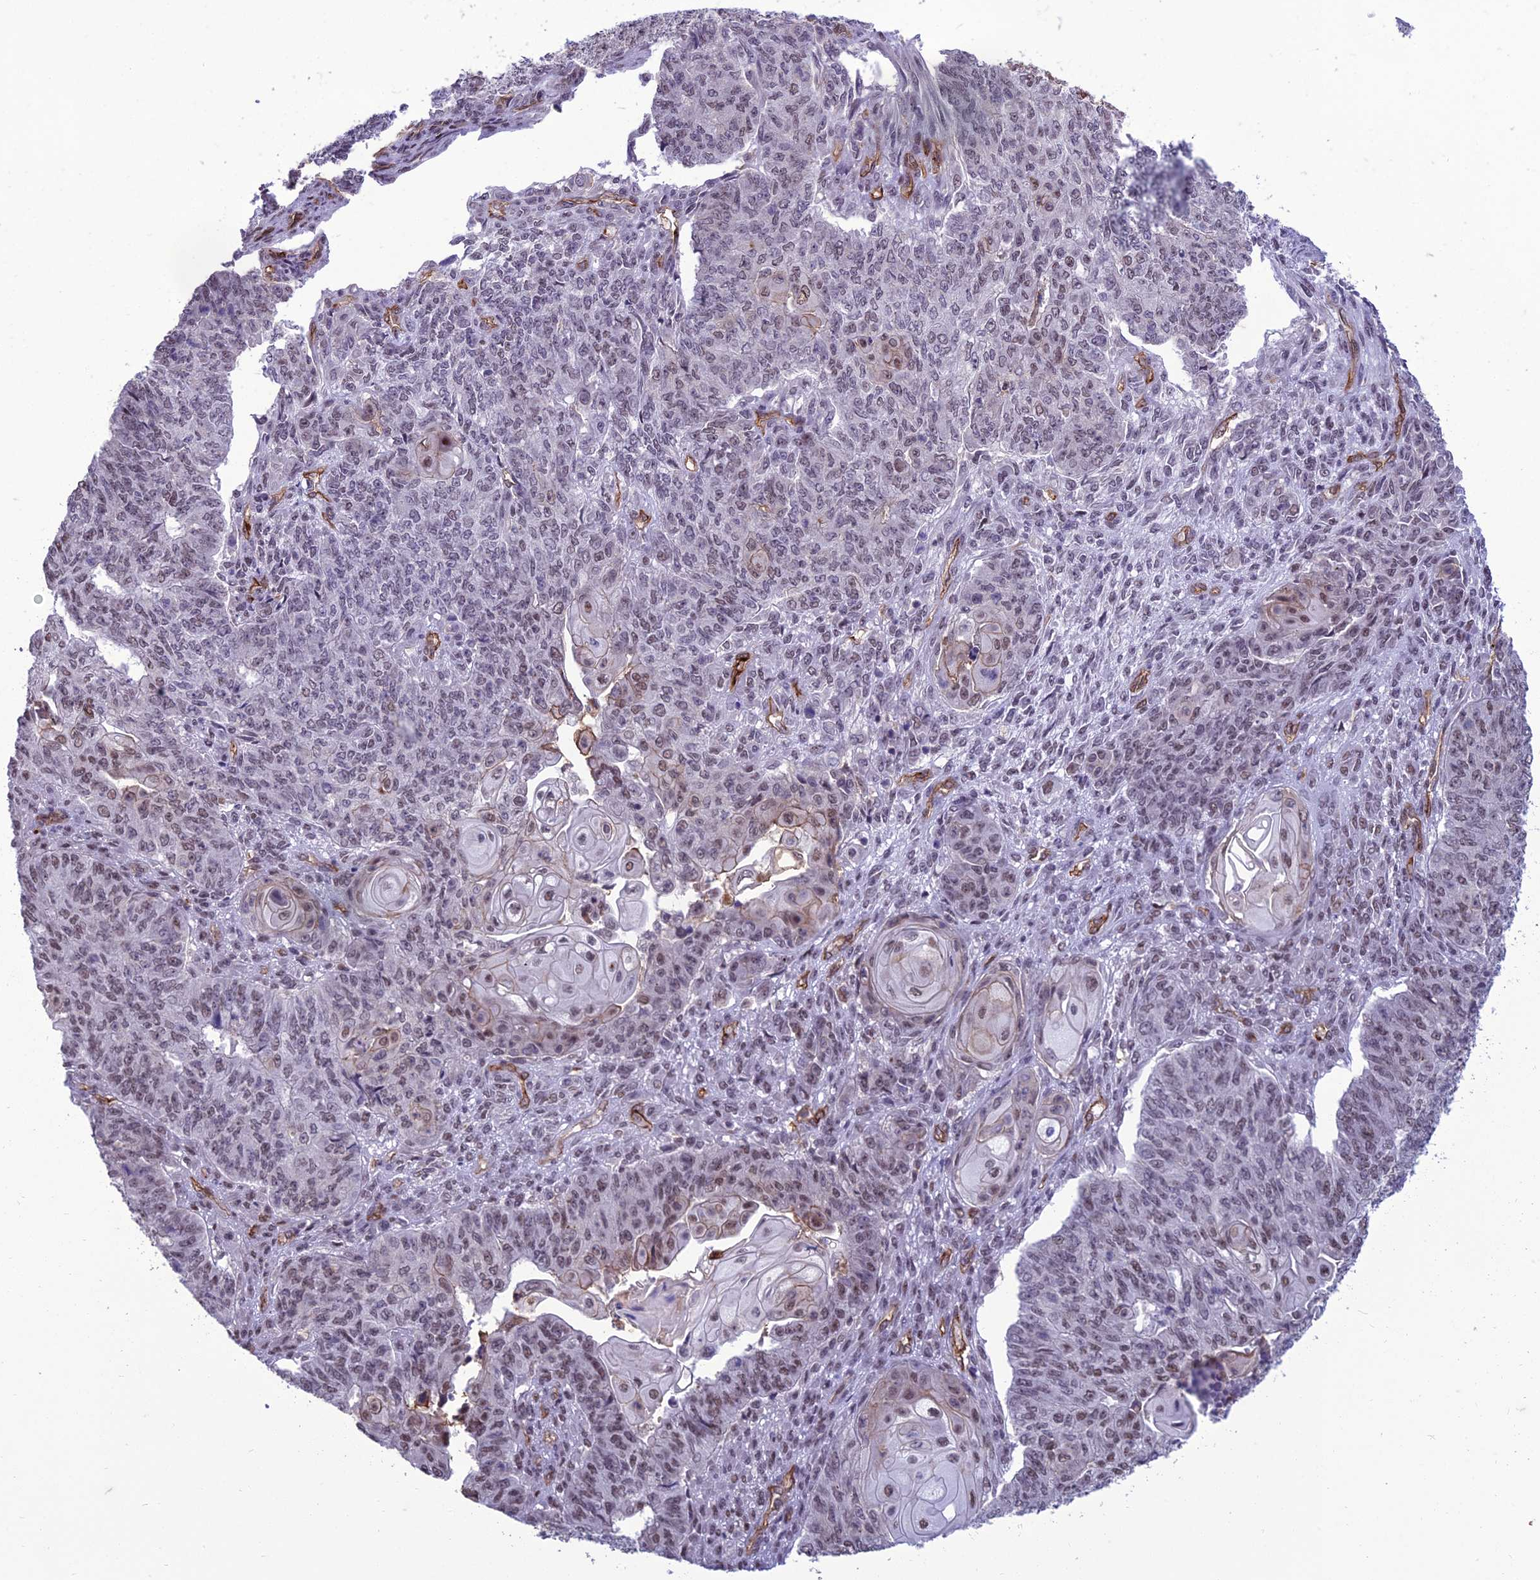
{"staining": {"intensity": "weak", "quantity": "<25%", "location": "nuclear"}, "tissue": "endometrial cancer", "cell_type": "Tumor cells", "image_type": "cancer", "snomed": [{"axis": "morphology", "description": "Adenocarcinoma, NOS"}, {"axis": "topography", "description": "Endometrium"}], "caption": "Endometrial adenocarcinoma was stained to show a protein in brown. There is no significant staining in tumor cells.", "gene": "RANBP3", "patient": {"sex": "female", "age": 32}}